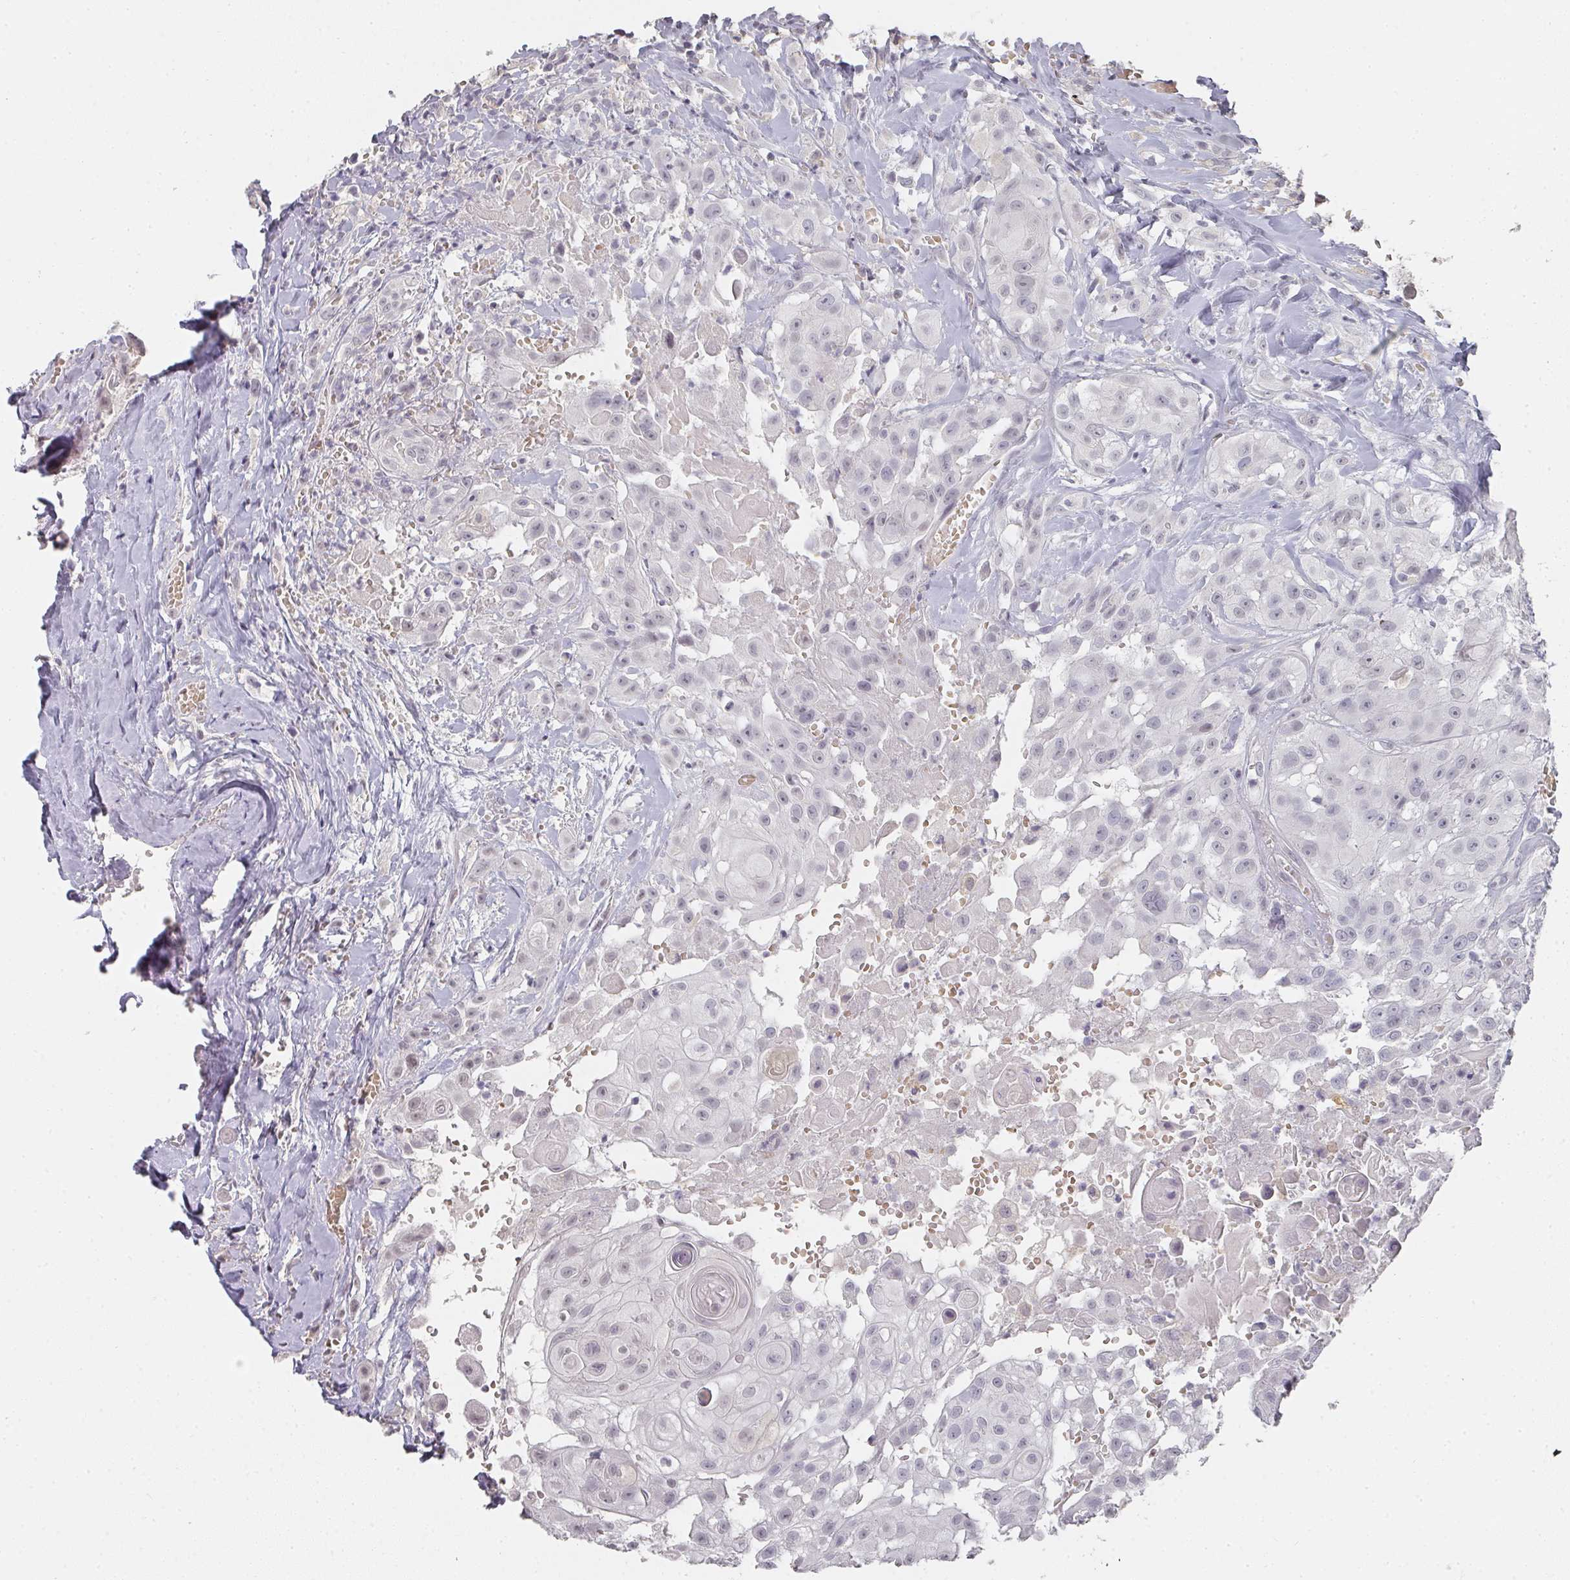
{"staining": {"intensity": "negative", "quantity": "none", "location": "none"}, "tissue": "head and neck cancer", "cell_type": "Tumor cells", "image_type": "cancer", "snomed": [{"axis": "morphology", "description": "Squamous cell carcinoma, NOS"}, {"axis": "topography", "description": "Head-Neck"}], "caption": "Immunohistochemistry image of human head and neck cancer stained for a protein (brown), which exhibits no positivity in tumor cells.", "gene": "SHISA2", "patient": {"sex": "male", "age": 83}}